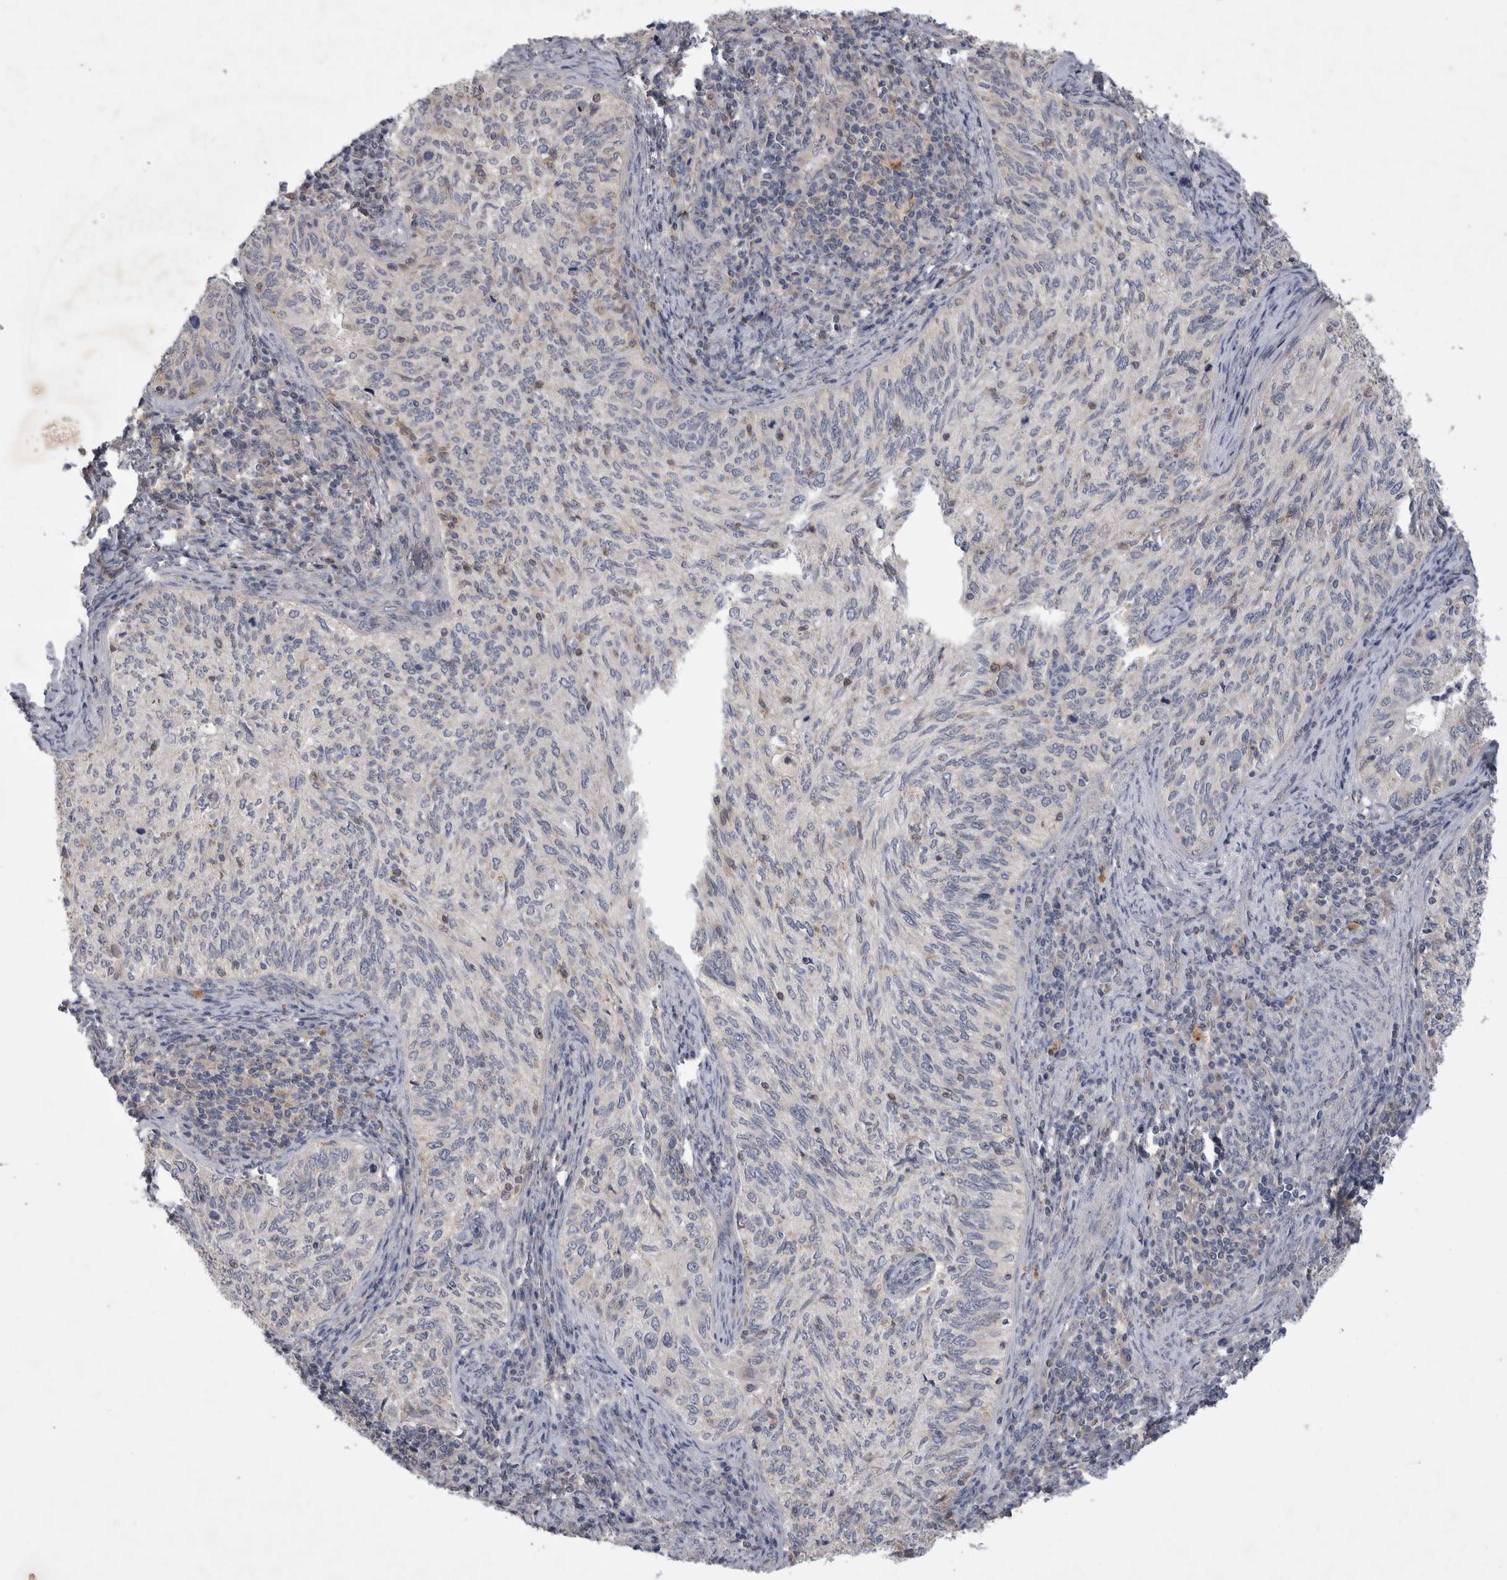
{"staining": {"intensity": "negative", "quantity": "none", "location": "none"}, "tissue": "cervical cancer", "cell_type": "Tumor cells", "image_type": "cancer", "snomed": [{"axis": "morphology", "description": "Squamous cell carcinoma, NOS"}, {"axis": "topography", "description": "Cervix"}], "caption": "This is a photomicrograph of immunohistochemistry staining of cervical cancer, which shows no expression in tumor cells.", "gene": "SRD5A3", "patient": {"sex": "female", "age": 30}}